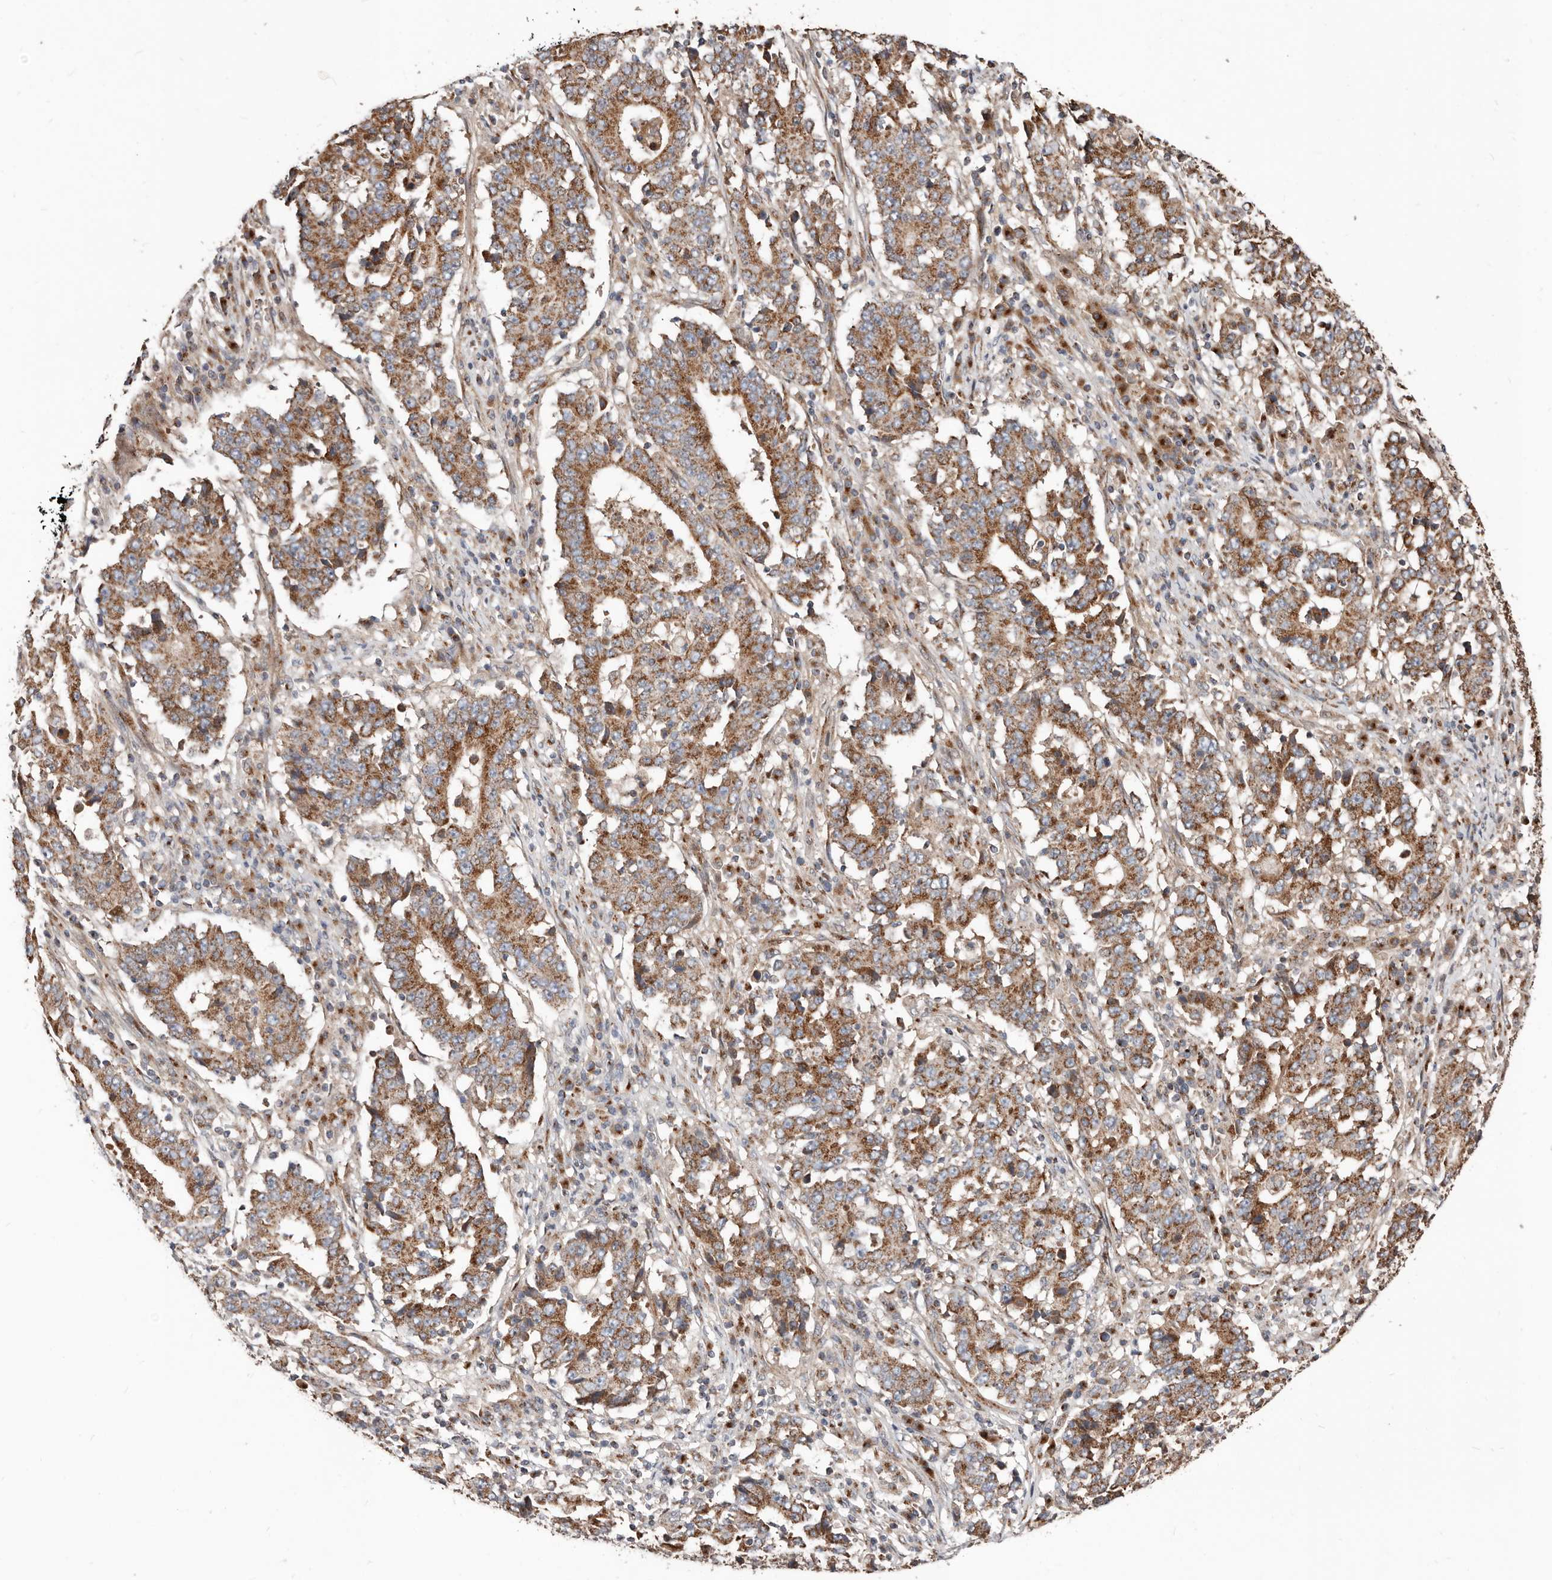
{"staining": {"intensity": "moderate", "quantity": ">75%", "location": "cytoplasmic/membranous"}, "tissue": "stomach cancer", "cell_type": "Tumor cells", "image_type": "cancer", "snomed": [{"axis": "morphology", "description": "Adenocarcinoma, NOS"}, {"axis": "topography", "description": "Stomach"}], "caption": "Human adenocarcinoma (stomach) stained with a protein marker reveals moderate staining in tumor cells.", "gene": "COG1", "patient": {"sex": "male", "age": 59}}